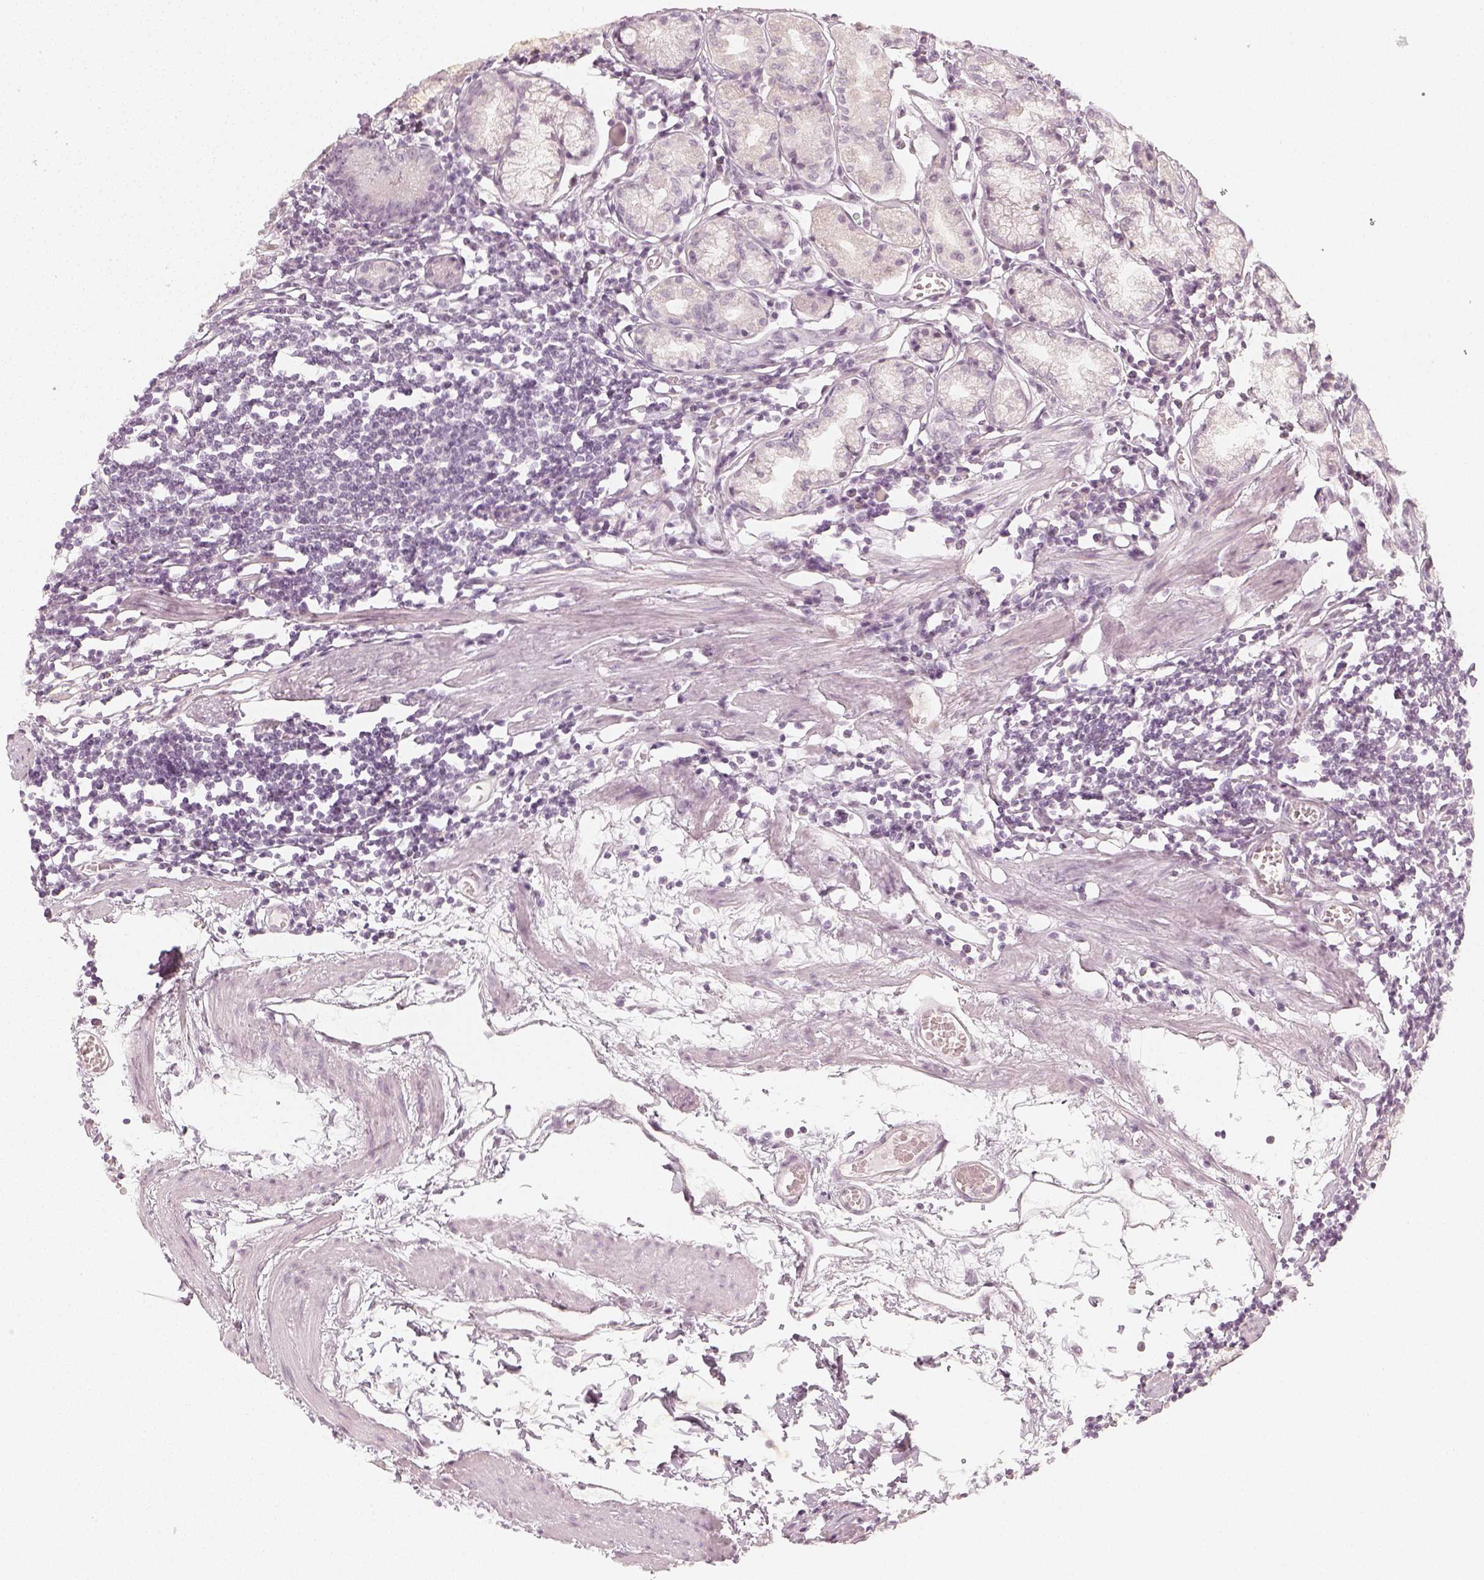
{"staining": {"intensity": "negative", "quantity": "none", "location": "none"}, "tissue": "stomach", "cell_type": "Glandular cells", "image_type": "normal", "snomed": [{"axis": "morphology", "description": "Normal tissue, NOS"}, {"axis": "topography", "description": "Stomach"}], "caption": "Micrograph shows no significant protein staining in glandular cells of unremarkable stomach. (Stains: DAB immunohistochemistry with hematoxylin counter stain, Microscopy: brightfield microscopy at high magnification).", "gene": "KRTAP2", "patient": {"sex": "male", "age": 55}}